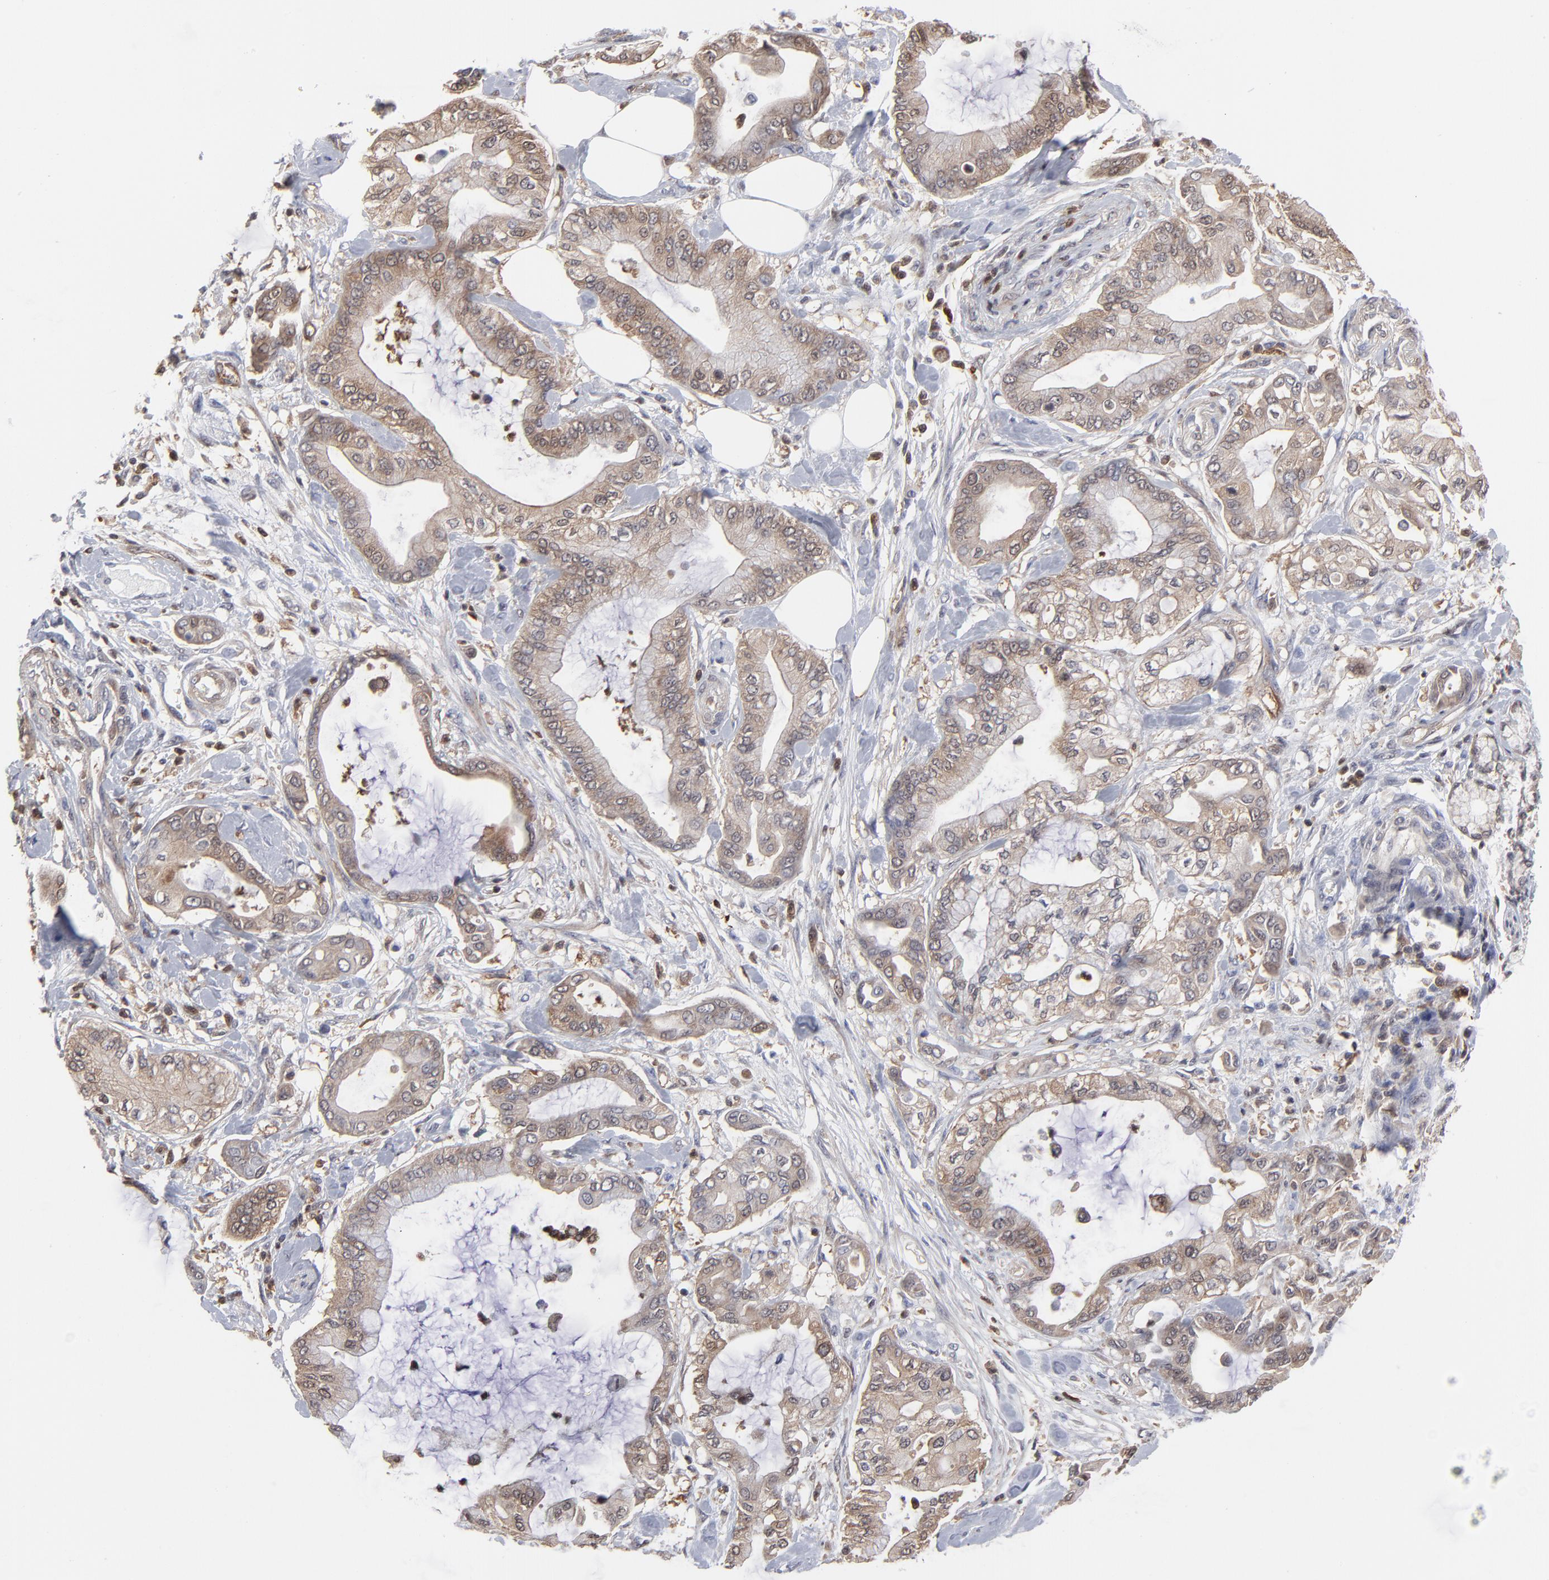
{"staining": {"intensity": "moderate", "quantity": ">75%", "location": "cytoplasmic/membranous"}, "tissue": "pancreatic cancer", "cell_type": "Tumor cells", "image_type": "cancer", "snomed": [{"axis": "morphology", "description": "Adenocarcinoma, NOS"}, {"axis": "morphology", "description": "Adenocarcinoma, metastatic, NOS"}, {"axis": "topography", "description": "Lymph node"}, {"axis": "topography", "description": "Pancreas"}, {"axis": "topography", "description": "Duodenum"}], "caption": "Brown immunohistochemical staining in pancreatic cancer (metastatic adenocarcinoma) exhibits moderate cytoplasmic/membranous positivity in about >75% of tumor cells.", "gene": "MAP2K1", "patient": {"sex": "female", "age": 64}}